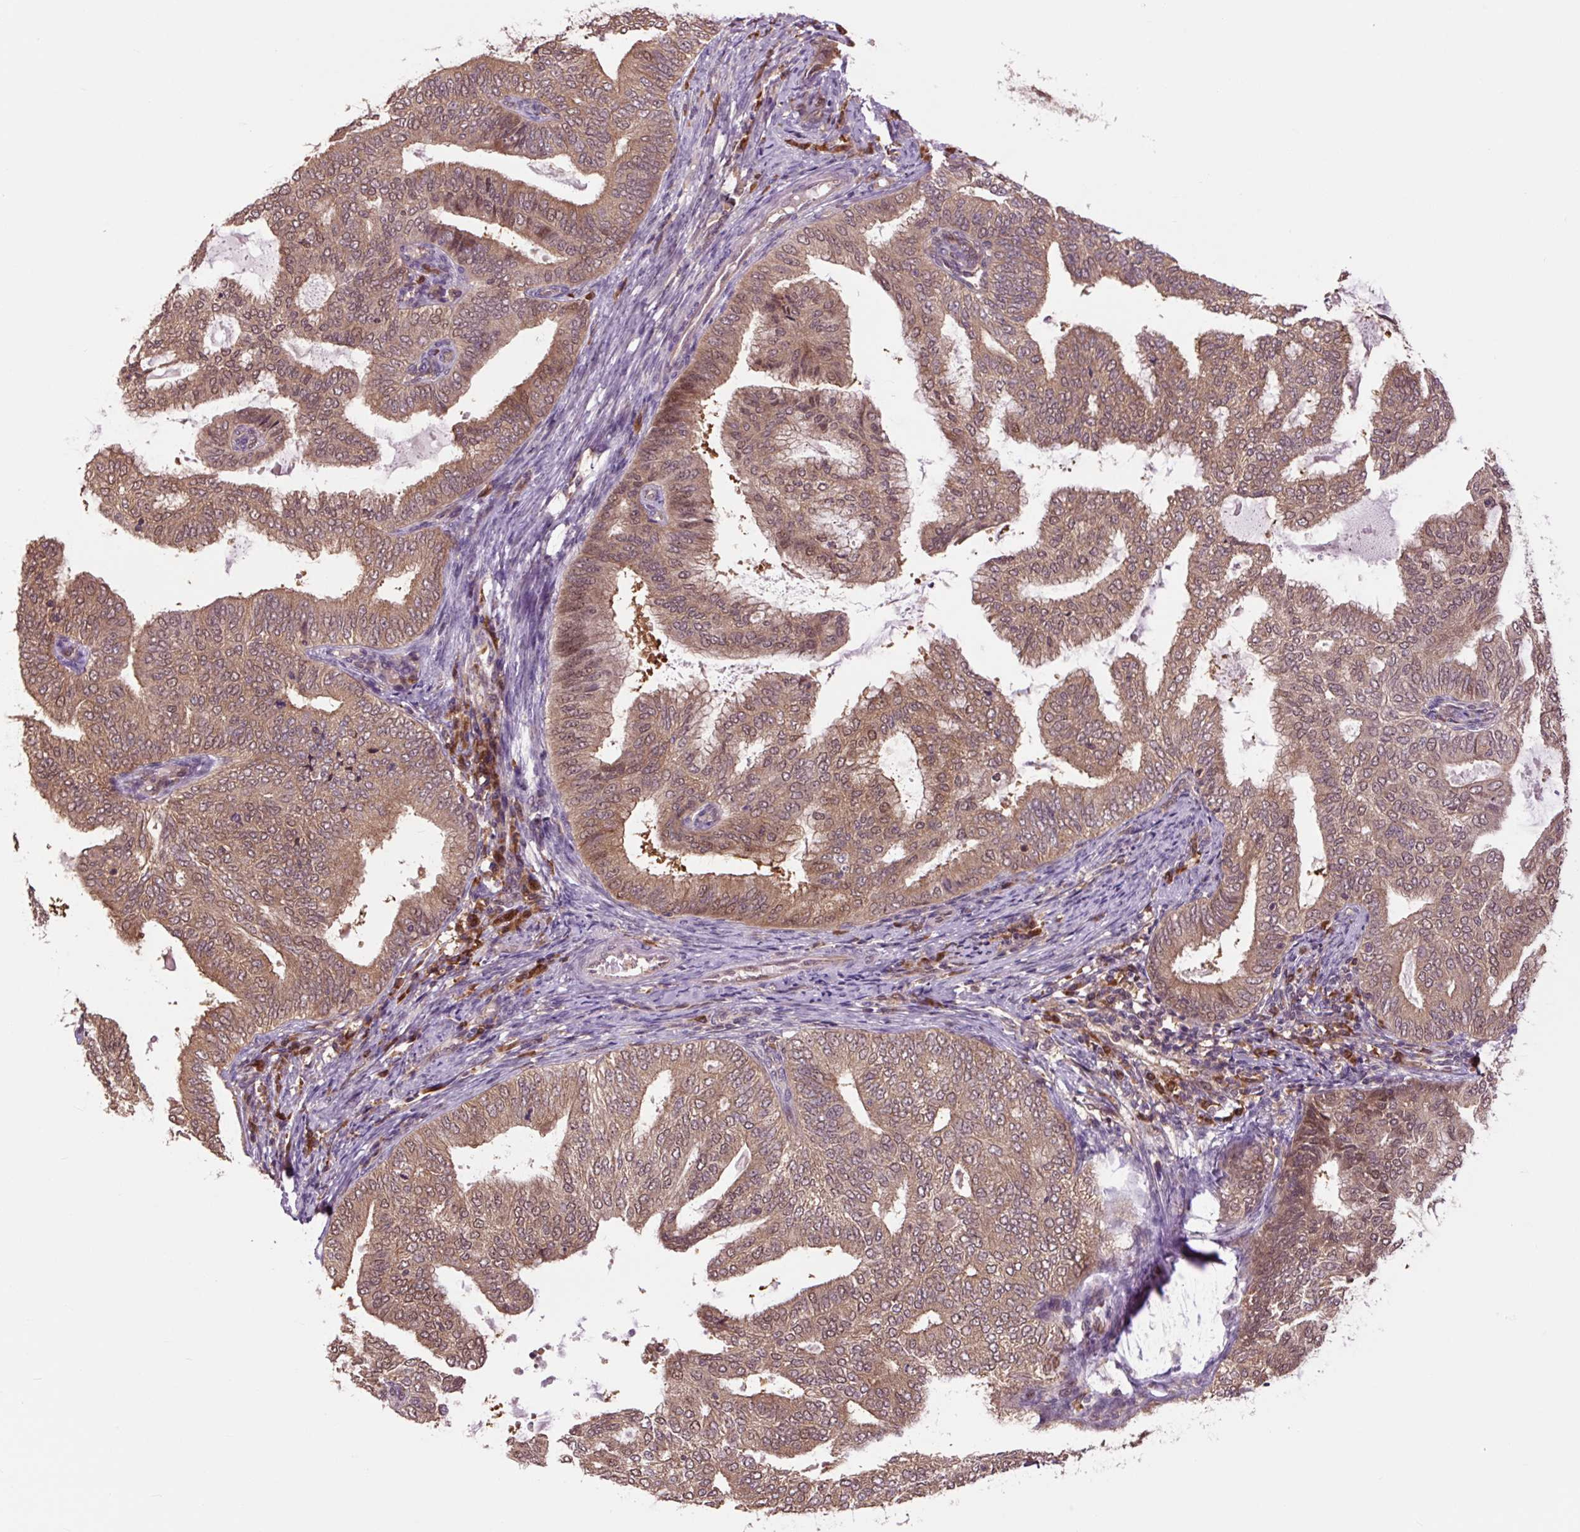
{"staining": {"intensity": "moderate", "quantity": ">75%", "location": "cytoplasmic/membranous,nuclear"}, "tissue": "endometrial cancer", "cell_type": "Tumor cells", "image_type": "cancer", "snomed": [{"axis": "morphology", "description": "Adenocarcinoma, NOS"}, {"axis": "topography", "description": "Endometrium"}], "caption": "Endometrial adenocarcinoma stained for a protein exhibits moderate cytoplasmic/membranous and nuclear positivity in tumor cells.", "gene": "TPT1", "patient": {"sex": "female", "age": 58}}